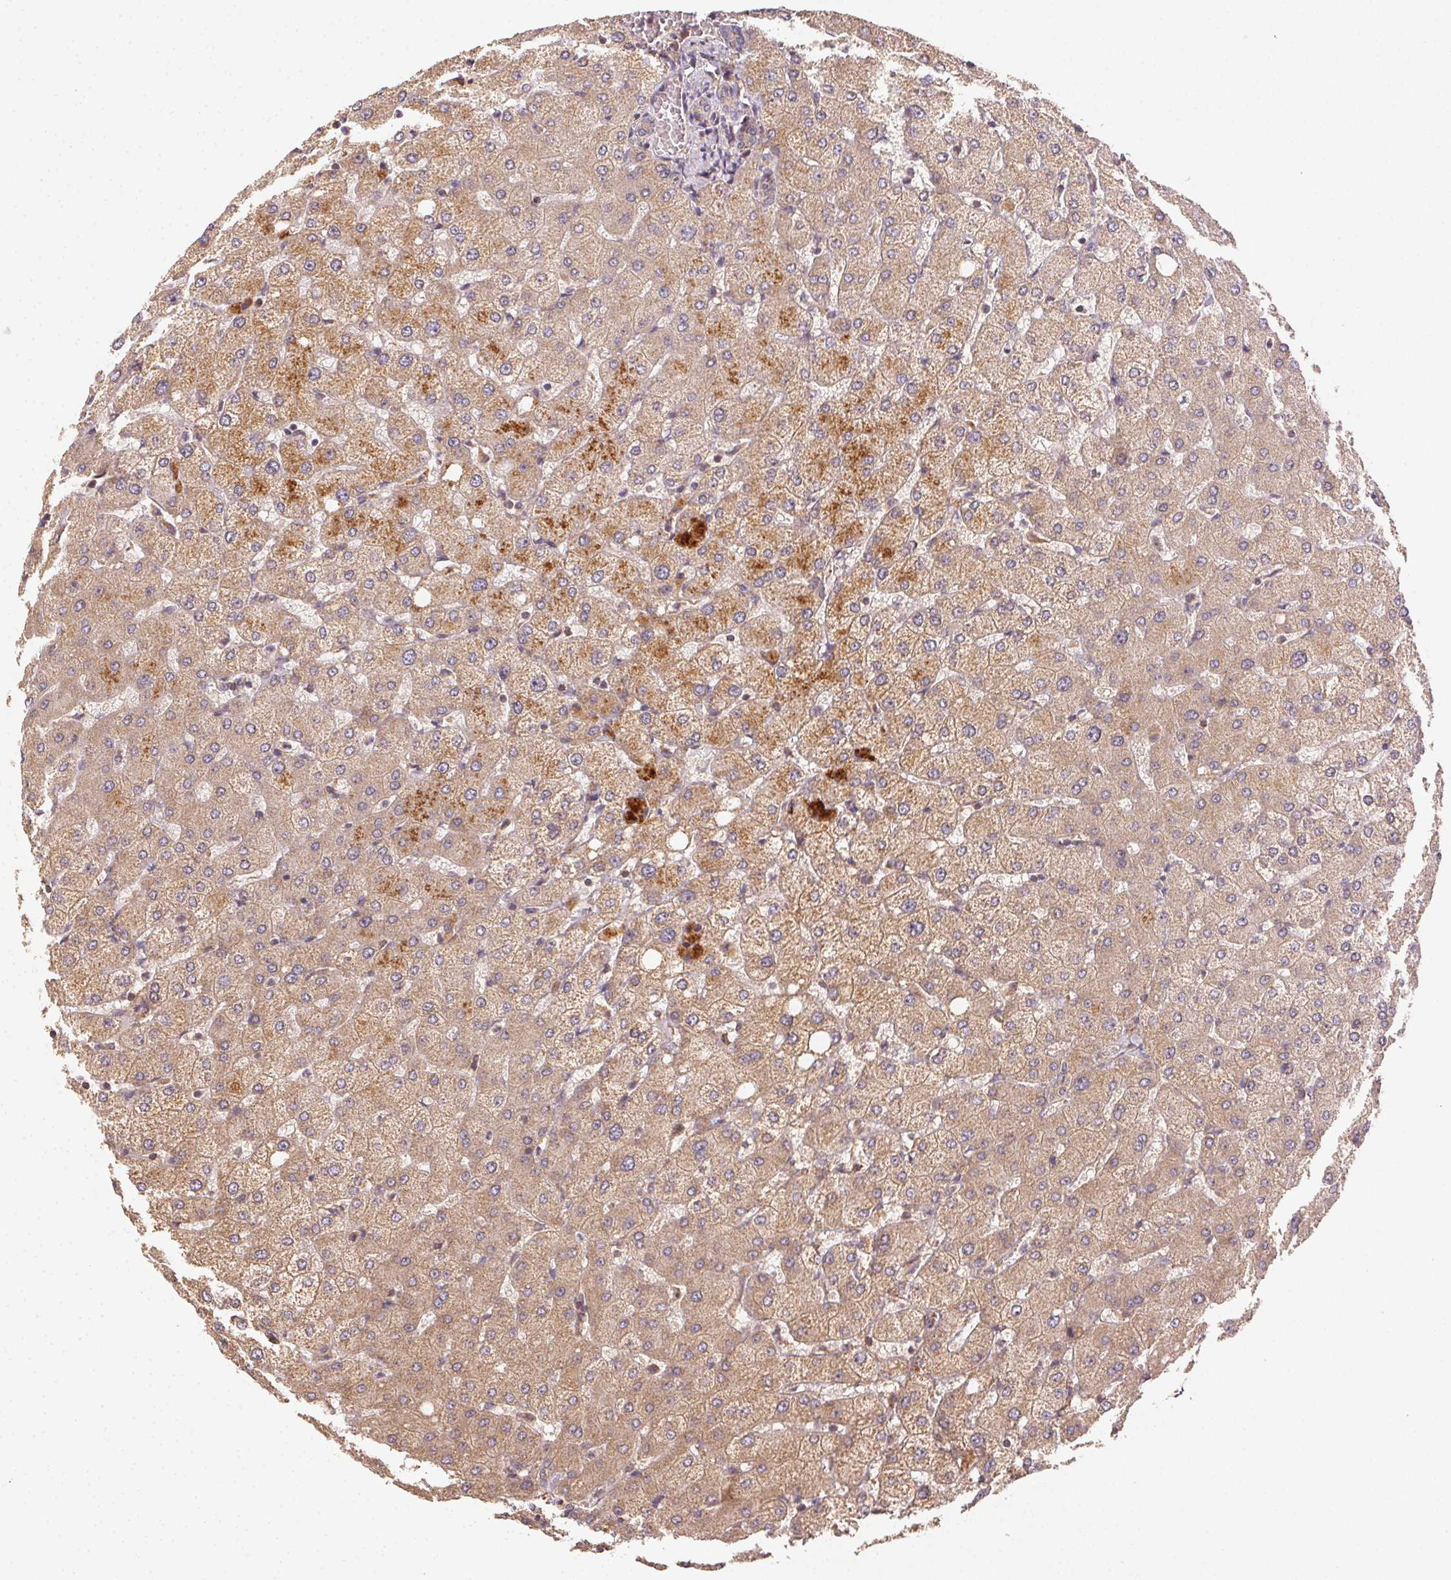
{"staining": {"intensity": "negative", "quantity": "none", "location": "none"}, "tissue": "liver", "cell_type": "Cholangiocytes", "image_type": "normal", "snomed": [{"axis": "morphology", "description": "Normal tissue, NOS"}, {"axis": "topography", "description": "Liver"}], "caption": "Image shows no significant protein positivity in cholangiocytes of normal liver.", "gene": "RALA", "patient": {"sex": "female", "age": 54}}